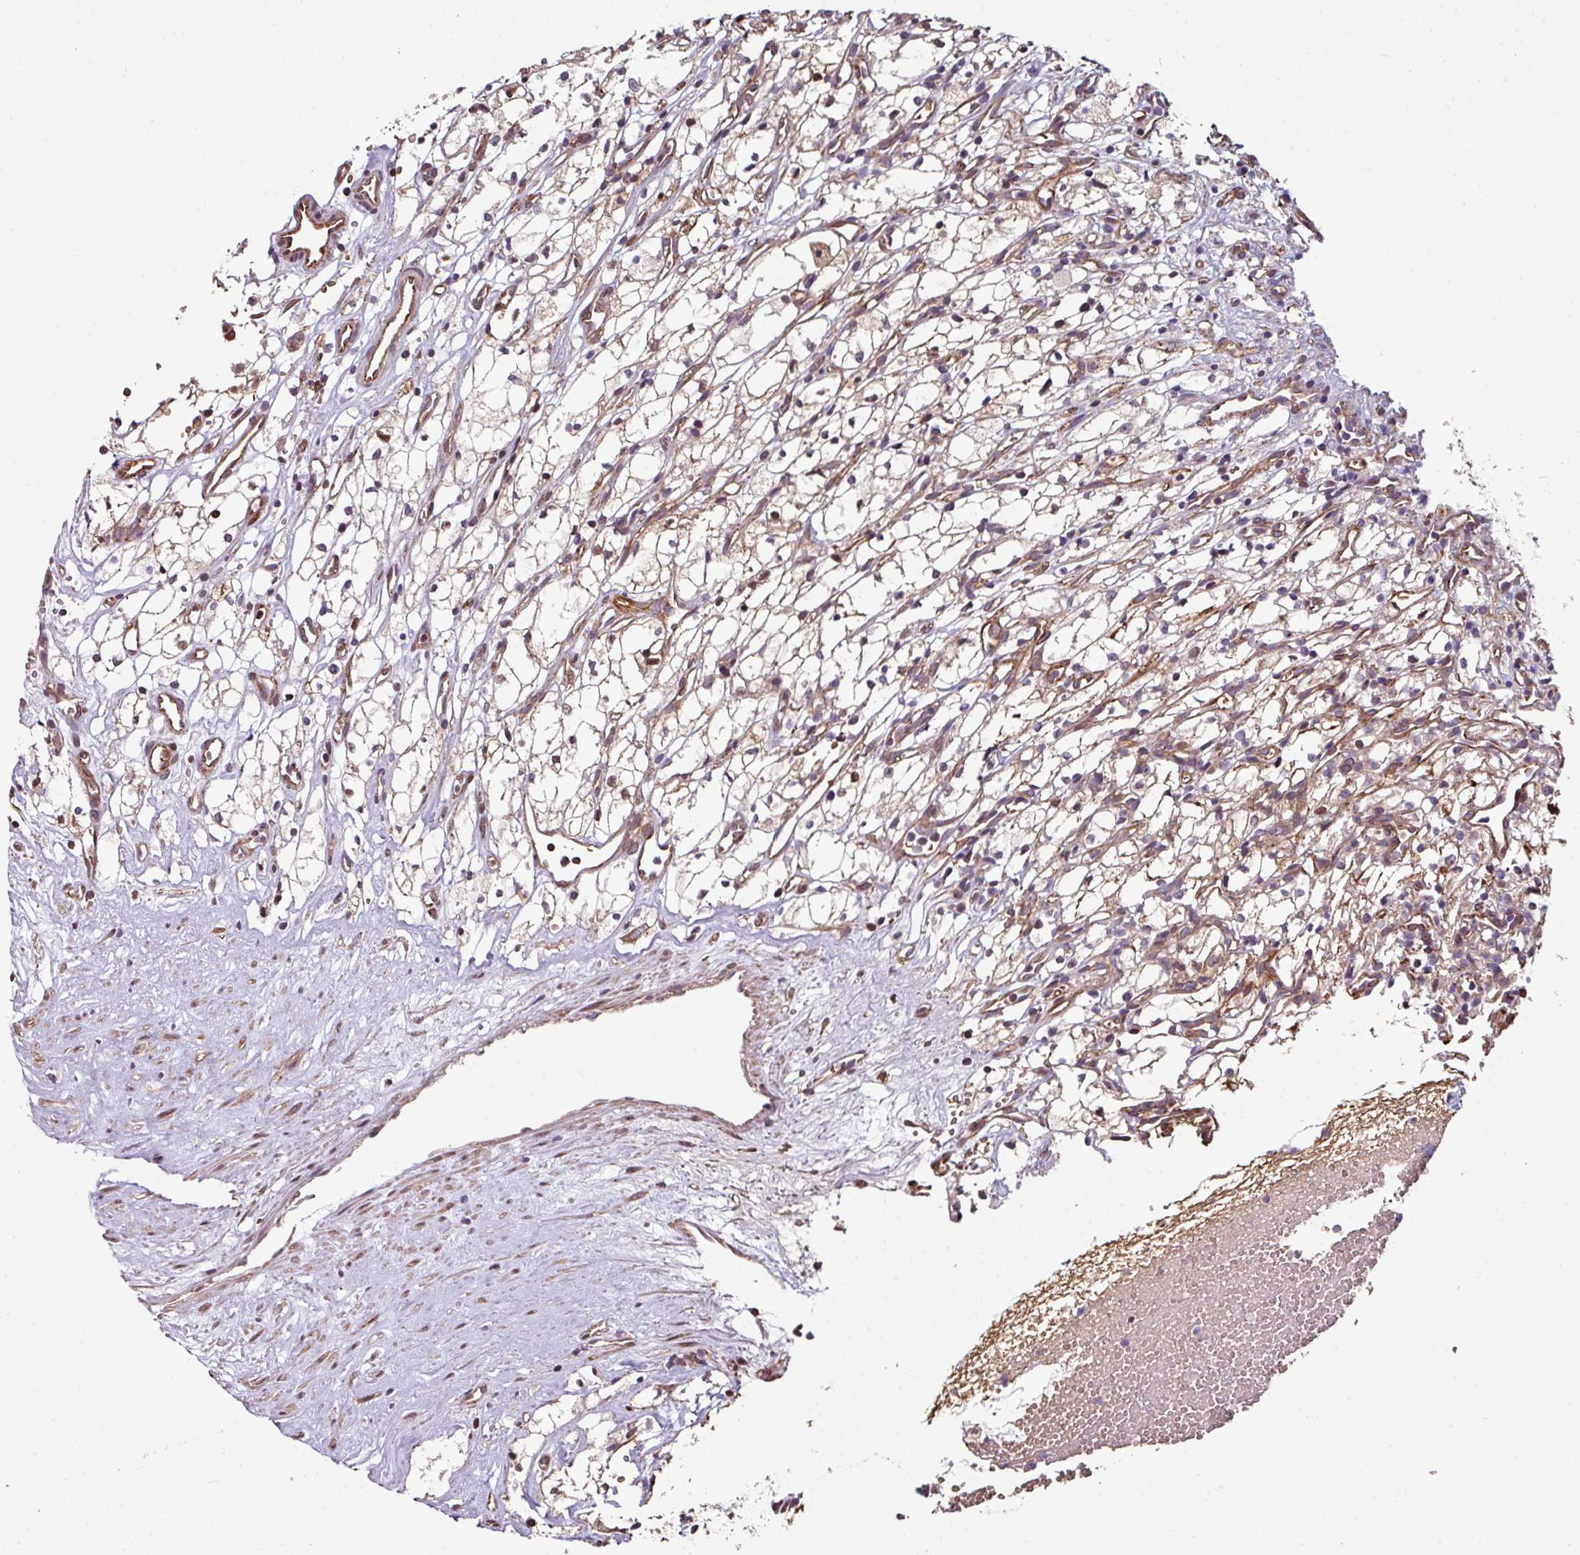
{"staining": {"intensity": "weak", "quantity": ">75%", "location": "cytoplasmic/membranous"}, "tissue": "renal cancer", "cell_type": "Tumor cells", "image_type": "cancer", "snomed": [{"axis": "morphology", "description": "Adenocarcinoma, NOS"}, {"axis": "topography", "description": "Kidney"}], "caption": "Renal cancer (adenocarcinoma) tissue demonstrates weak cytoplasmic/membranous expression in about >75% of tumor cells, visualized by immunohistochemistry.", "gene": "ANO9", "patient": {"sex": "male", "age": 59}}